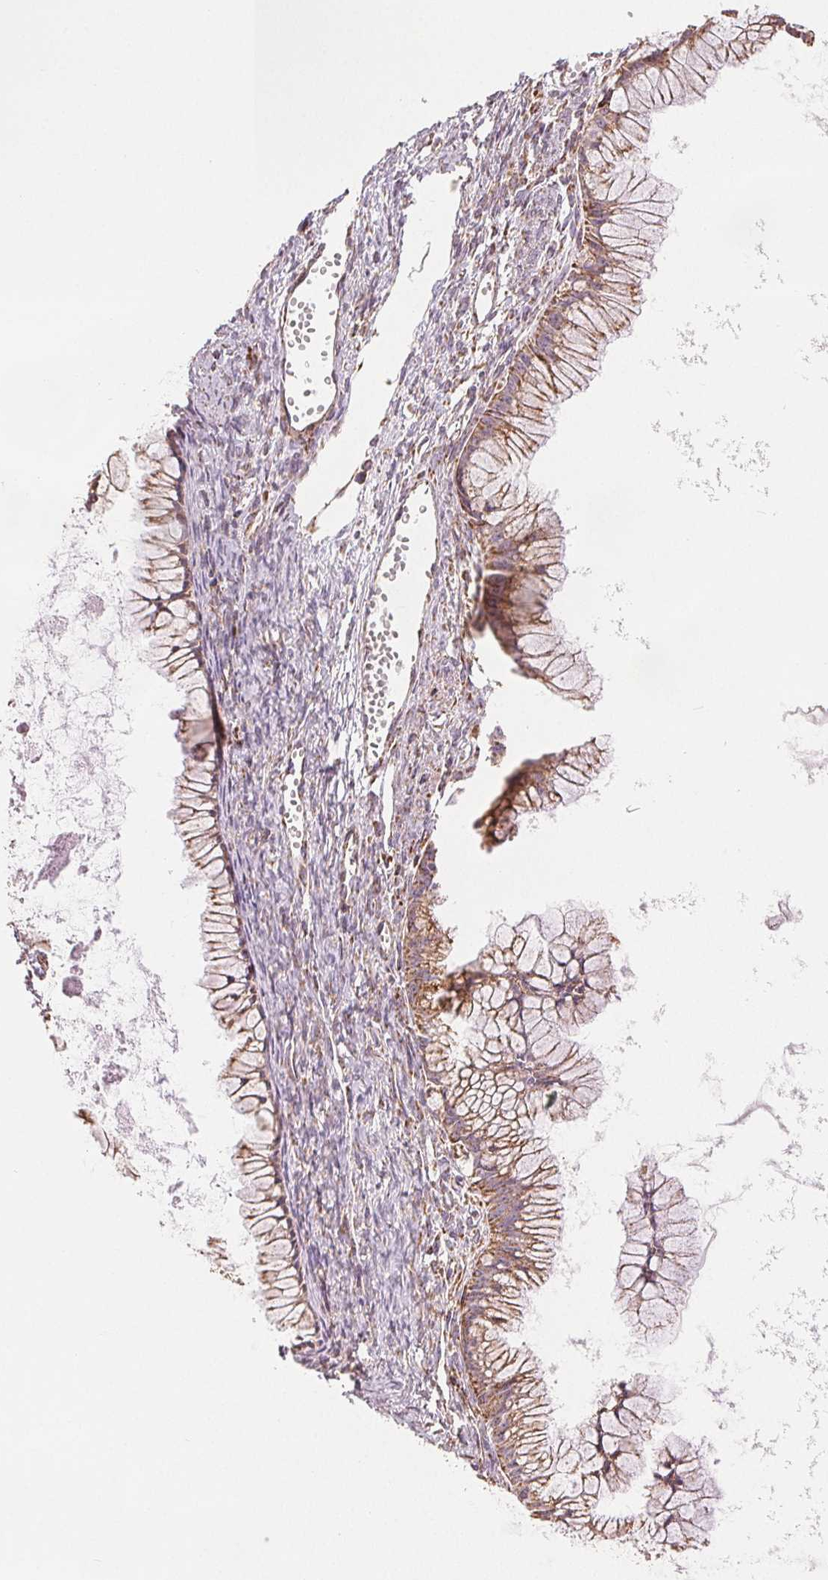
{"staining": {"intensity": "moderate", "quantity": ">75%", "location": "cytoplasmic/membranous"}, "tissue": "ovarian cancer", "cell_type": "Tumor cells", "image_type": "cancer", "snomed": [{"axis": "morphology", "description": "Cystadenocarcinoma, mucinous, NOS"}, {"axis": "topography", "description": "Ovary"}], "caption": "Moderate cytoplasmic/membranous protein positivity is appreciated in about >75% of tumor cells in ovarian cancer.", "gene": "SDHB", "patient": {"sex": "female", "age": 41}}